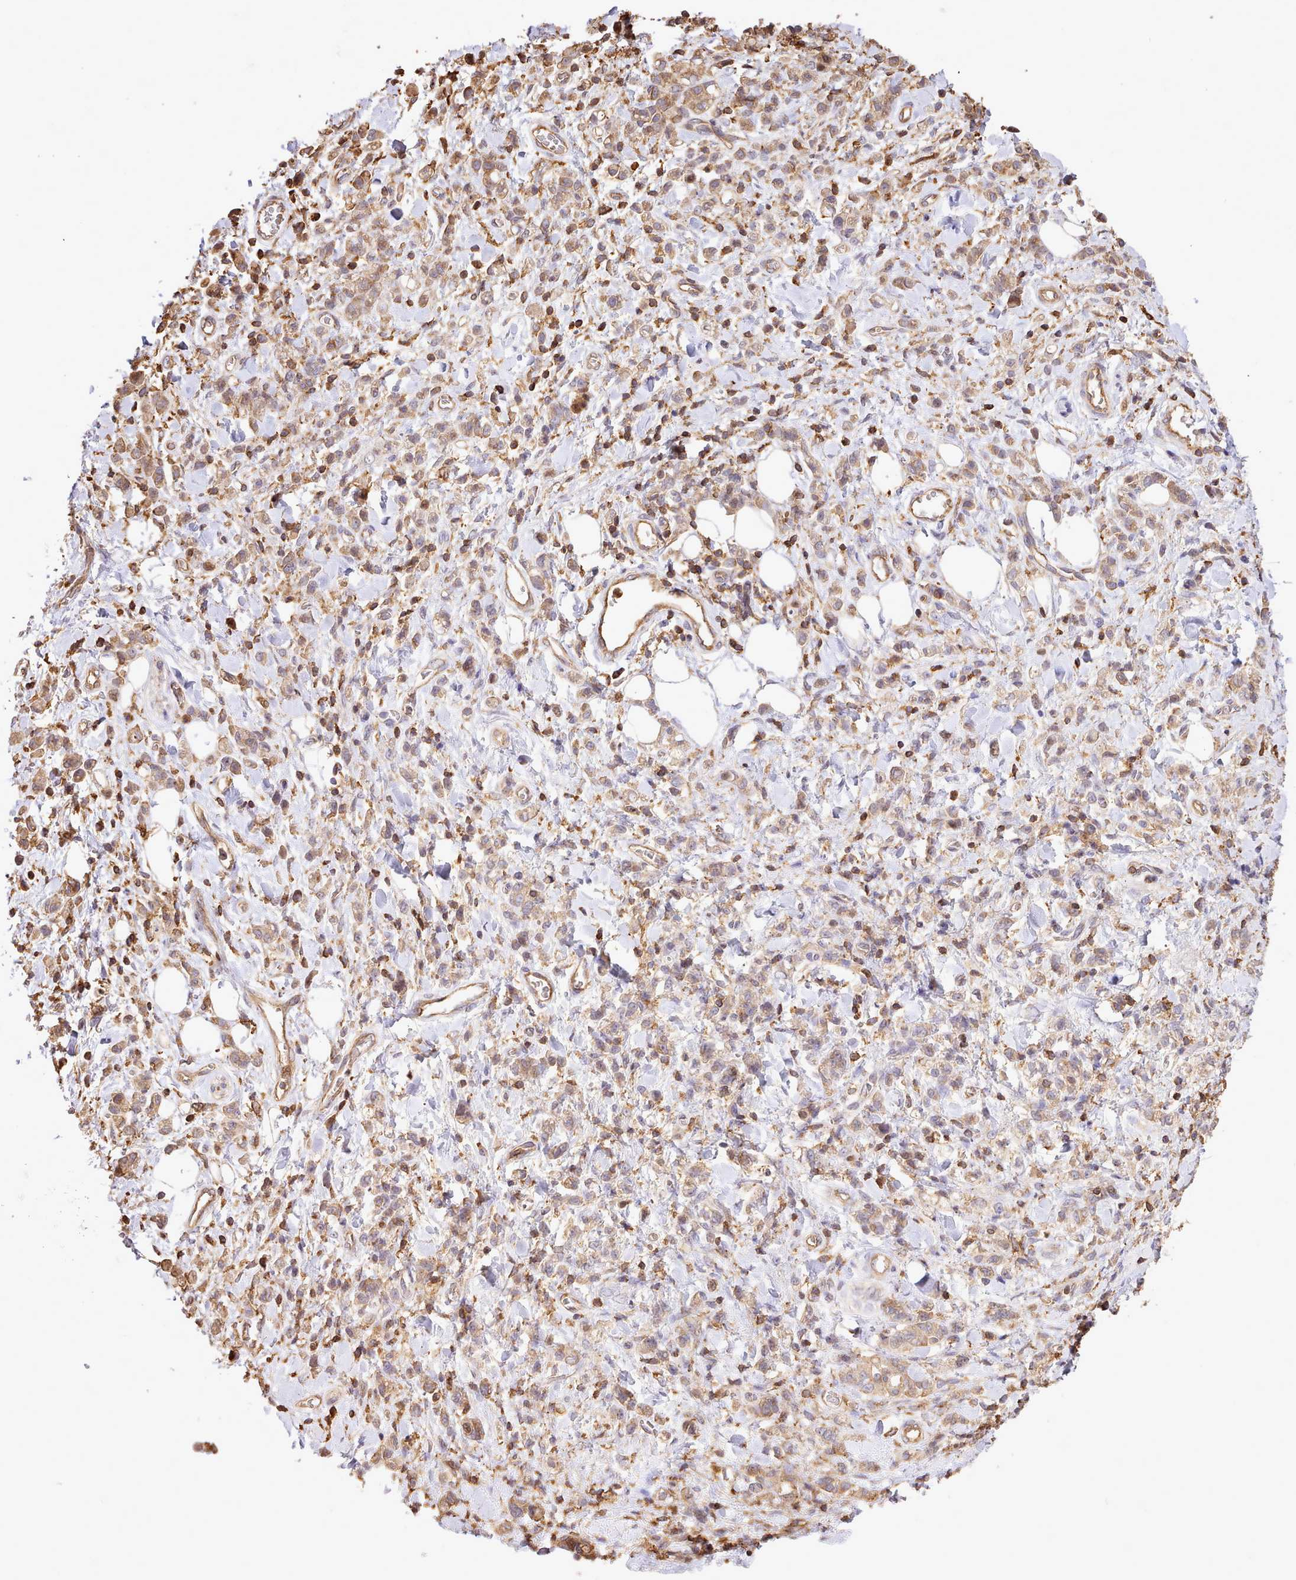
{"staining": {"intensity": "moderate", "quantity": "25%-75%", "location": "cytoplasmic/membranous"}, "tissue": "stomach cancer", "cell_type": "Tumor cells", "image_type": "cancer", "snomed": [{"axis": "morphology", "description": "Adenocarcinoma, NOS"}, {"axis": "topography", "description": "Stomach"}], "caption": "A medium amount of moderate cytoplasmic/membranous staining is present in about 25%-75% of tumor cells in stomach cancer (adenocarcinoma) tissue.", "gene": "CAPZA1", "patient": {"sex": "male", "age": 77}}